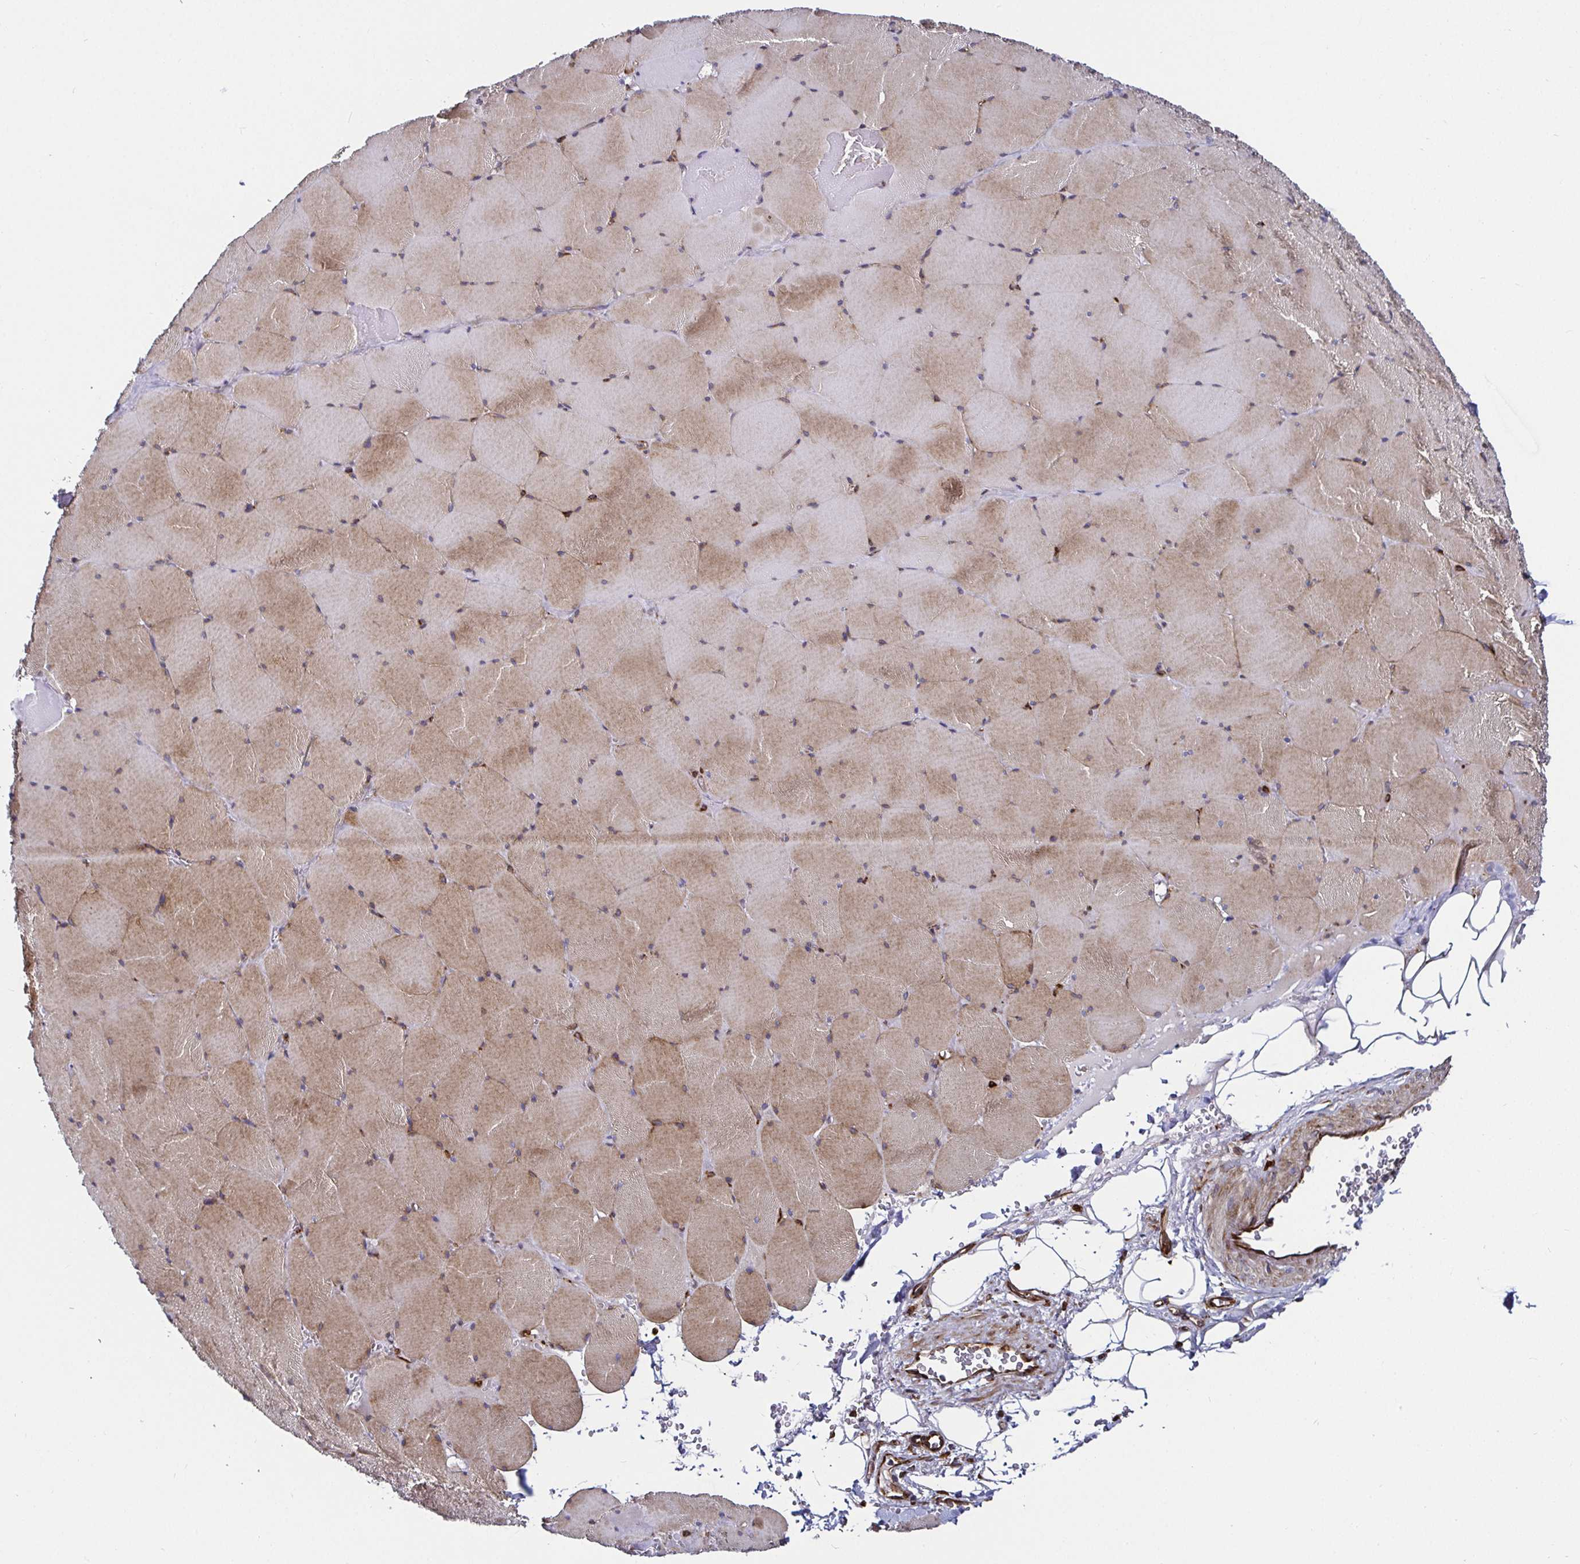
{"staining": {"intensity": "moderate", "quantity": ">75%", "location": "cytoplasmic/membranous"}, "tissue": "skeletal muscle", "cell_type": "Myocytes", "image_type": "normal", "snomed": [{"axis": "morphology", "description": "Normal tissue, NOS"}, {"axis": "topography", "description": "Skeletal muscle"}, {"axis": "topography", "description": "Head-Neck"}], "caption": "Immunohistochemical staining of unremarkable human skeletal muscle demonstrates medium levels of moderate cytoplasmic/membranous expression in about >75% of myocytes.", "gene": "SMYD3", "patient": {"sex": "male", "age": 66}}